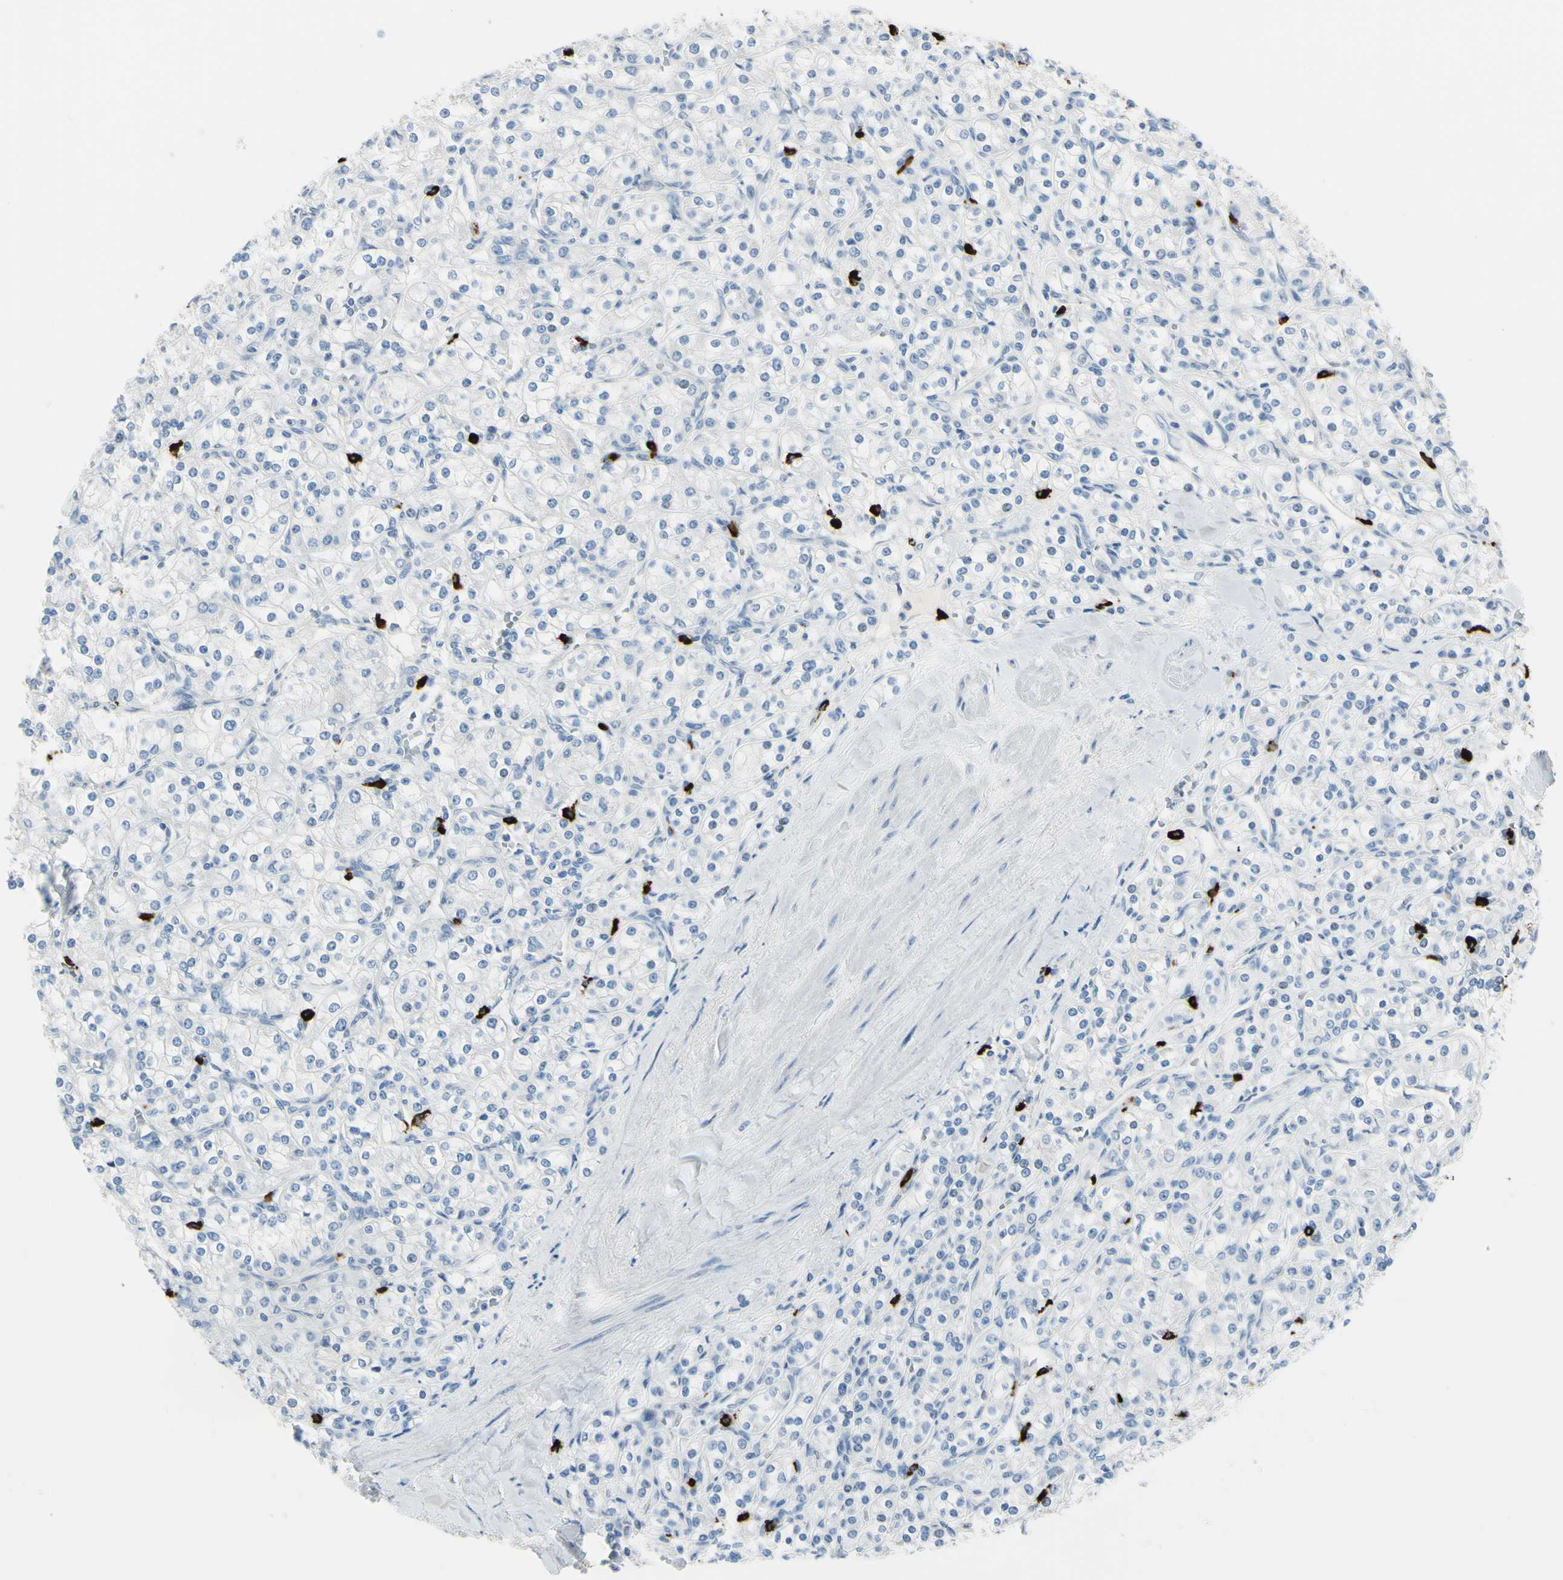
{"staining": {"intensity": "negative", "quantity": "none", "location": "none"}, "tissue": "renal cancer", "cell_type": "Tumor cells", "image_type": "cancer", "snomed": [{"axis": "morphology", "description": "Adenocarcinoma, NOS"}, {"axis": "topography", "description": "Kidney"}], "caption": "The immunohistochemistry (IHC) image has no significant staining in tumor cells of adenocarcinoma (renal) tissue.", "gene": "DLG4", "patient": {"sex": "male", "age": 77}}